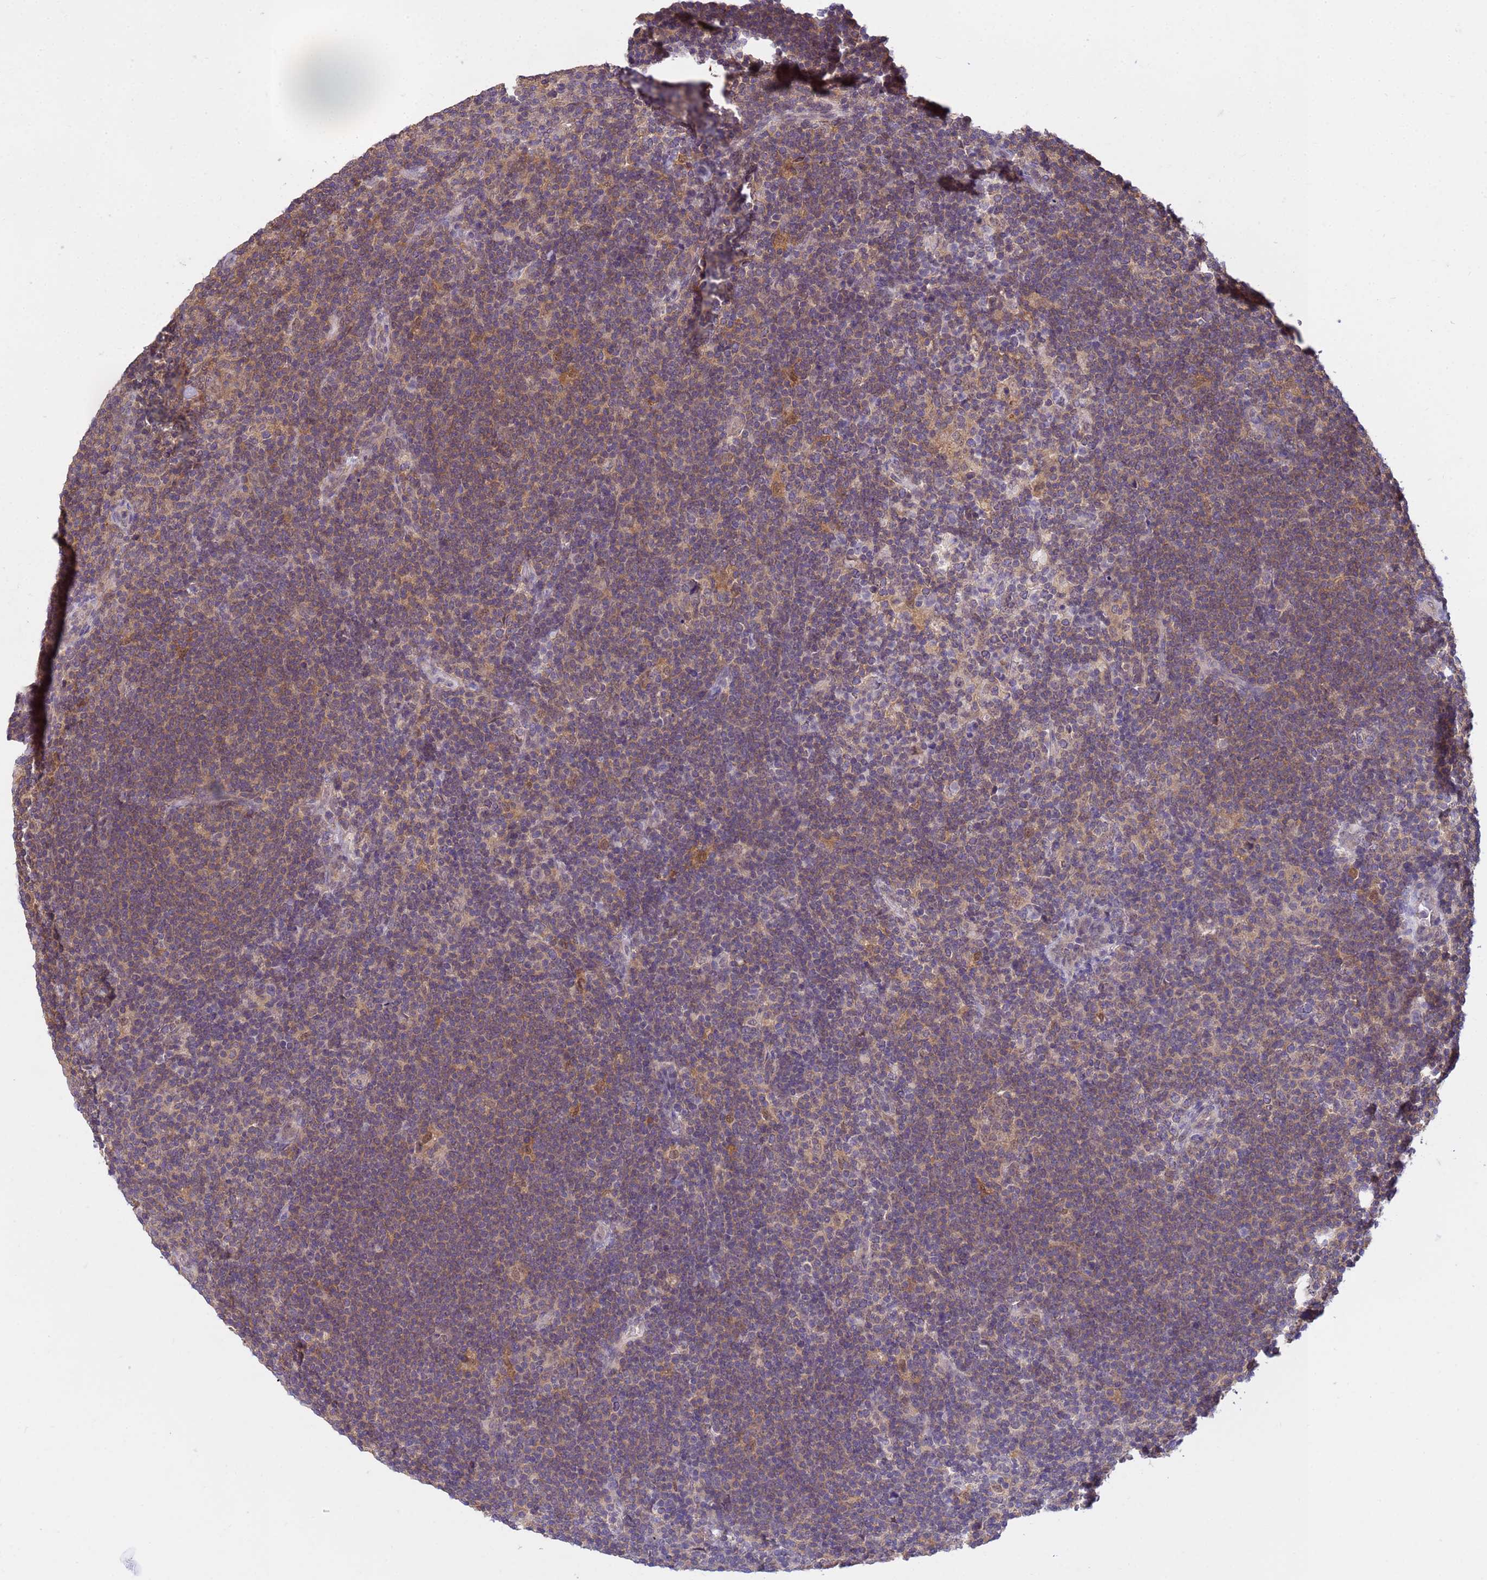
{"staining": {"intensity": "negative", "quantity": "none", "location": "none"}, "tissue": "lymphoma", "cell_type": "Tumor cells", "image_type": "cancer", "snomed": [{"axis": "morphology", "description": "Hodgkin's disease, NOS"}, {"axis": "topography", "description": "Lymph node"}], "caption": "This is an immunohistochemistry histopathology image of human Hodgkin's disease. There is no expression in tumor cells.", "gene": "NPEPPS", "patient": {"sex": "female", "age": 57}}